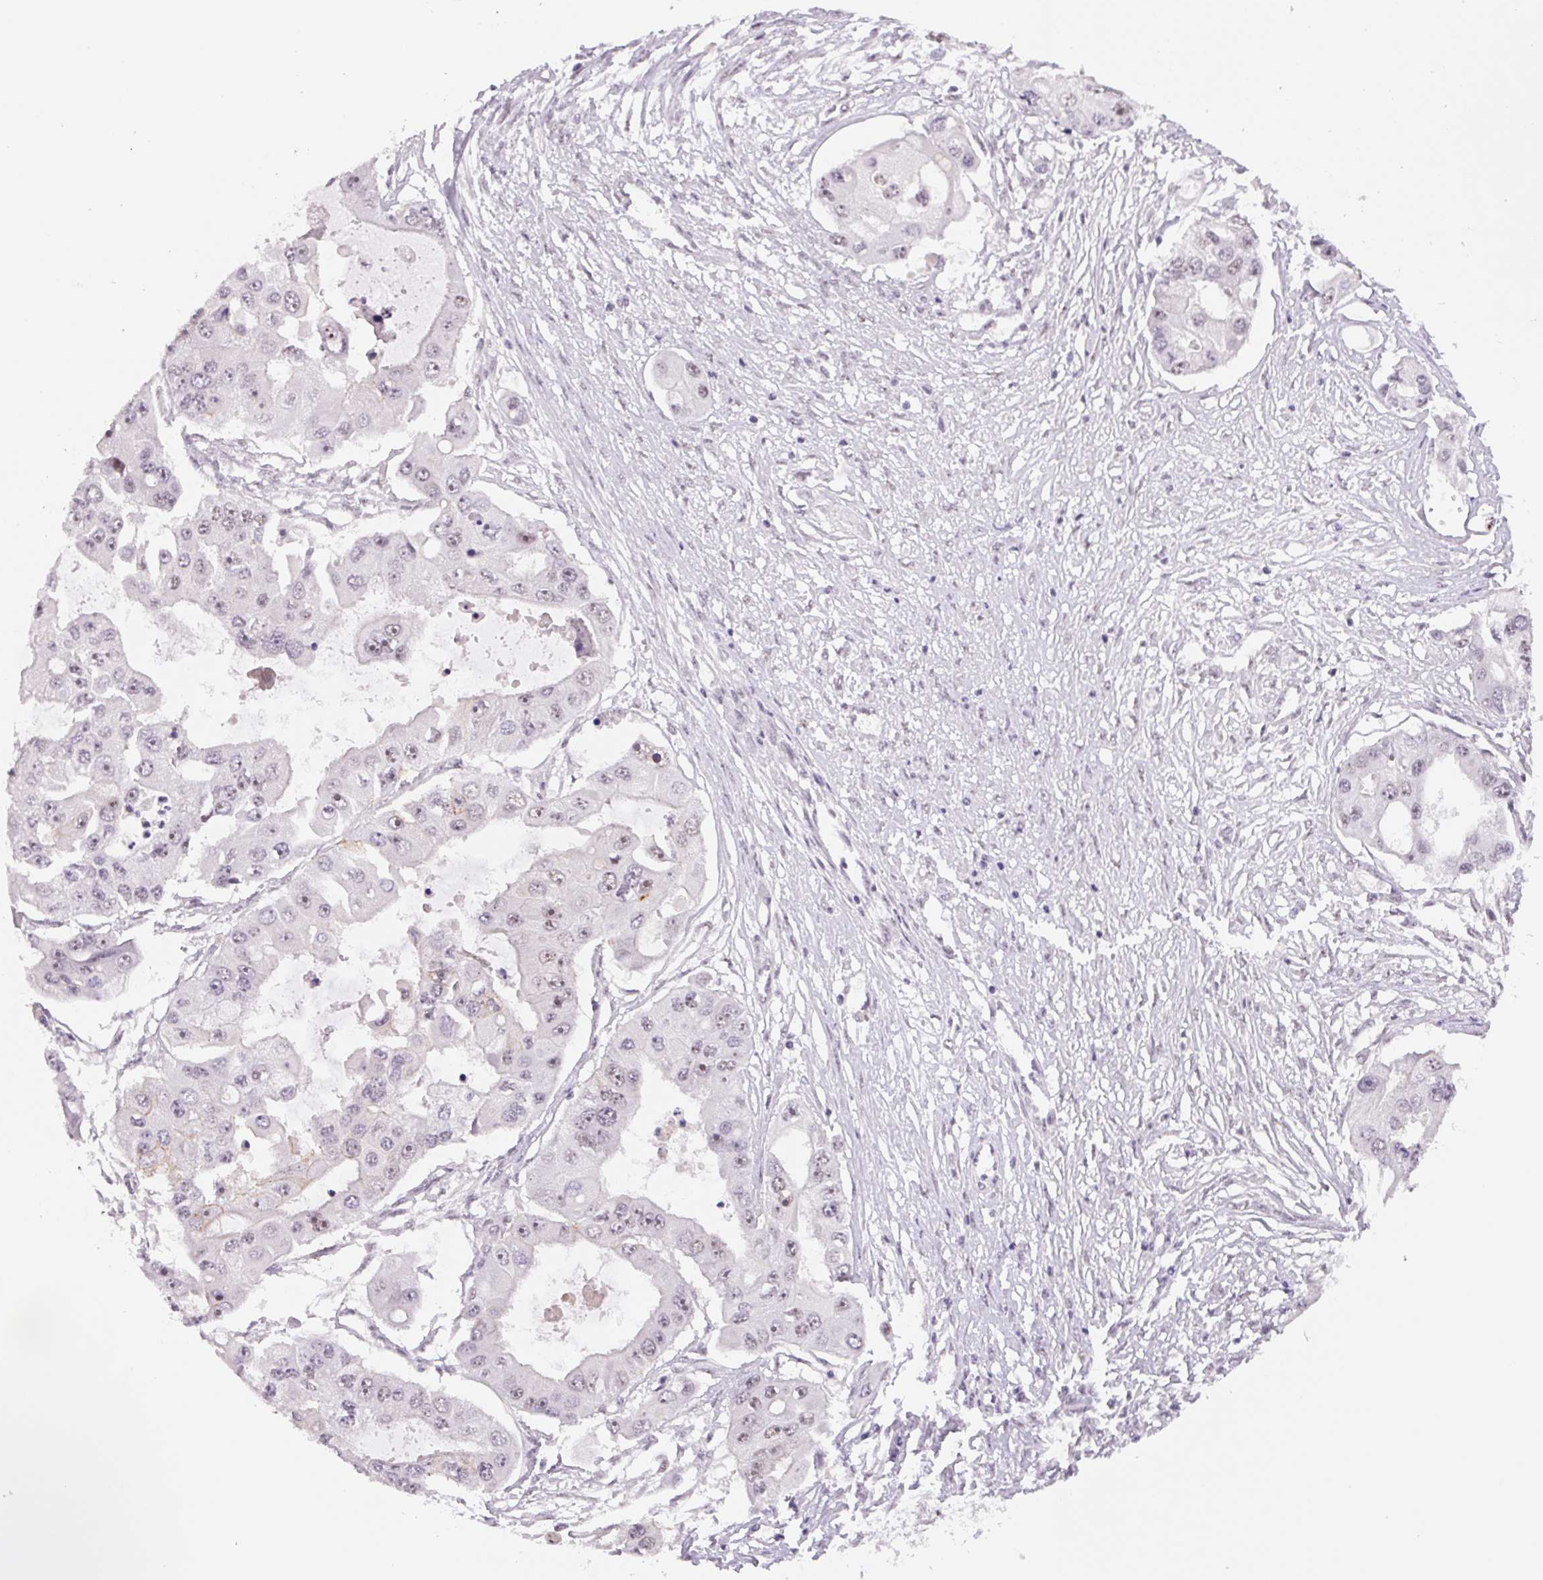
{"staining": {"intensity": "weak", "quantity": "<25%", "location": "nuclear"}, "tissue": "ovarian cancer", "cell_type": "Tumor cells", "image_type": "cancer", "snomed": [{"axis": "morphology", "description": "Cystadenocarcinoma, serous, NOS"}, {"axis": "topography", "description": "Ovary"}], "caption": "Immunohistochemistry (IHC) micrograph of neoplastic tissue: human serous cystadenocarcinoma (ovarian) stained with DAB (3,3'-diaminobenzidine) demonstrates no significant protein positivity in tumor cells.", "gene": "ZC3H14", "patient": {"sex": "female", "age": 56}}